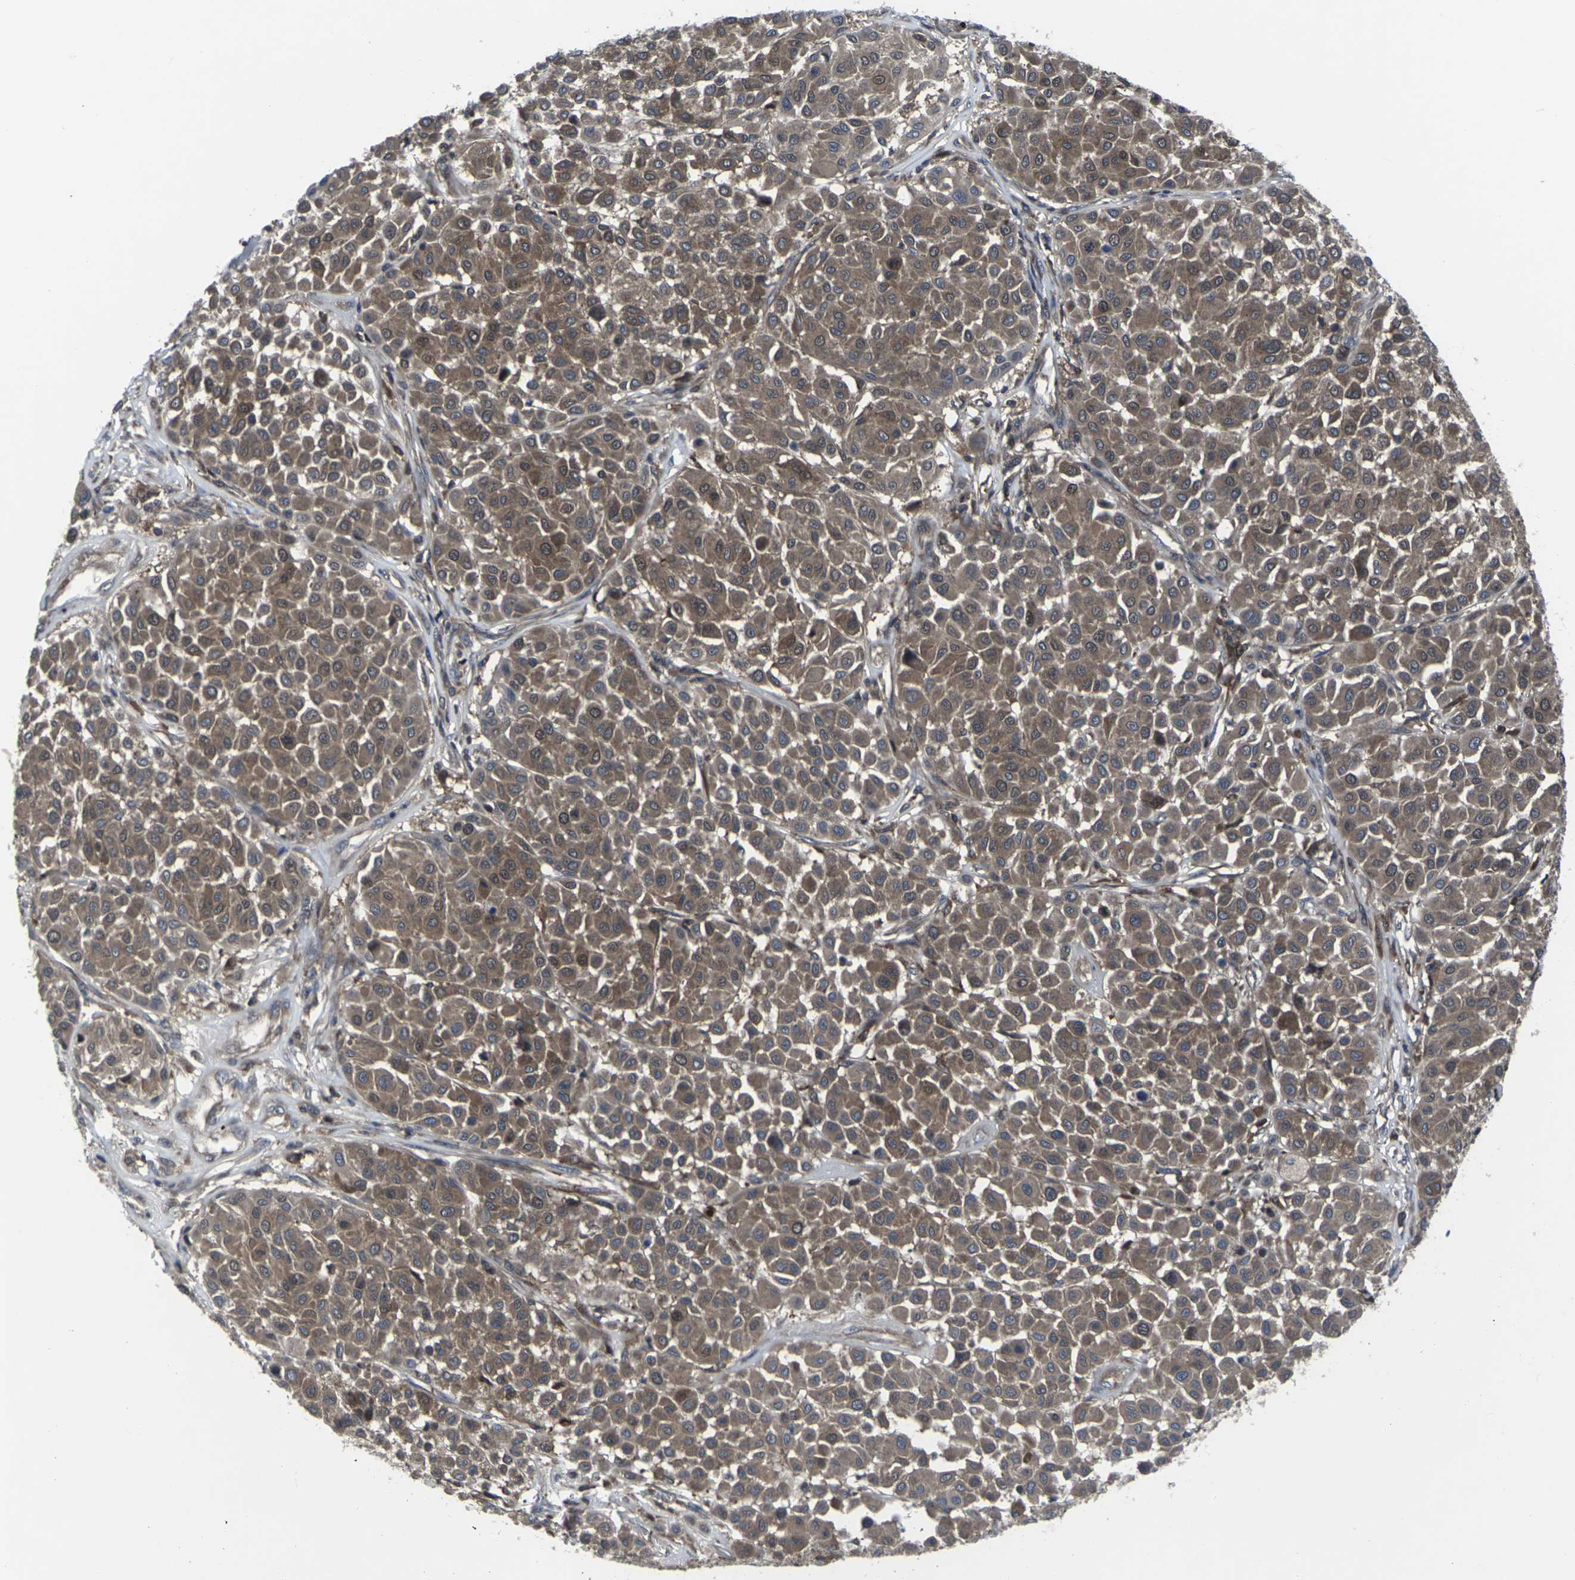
{"staining": {"intensity": "moderate", "quantity": ">75%", "location": "cytoplasmic/membranous"}, "tissue": "melanoma", "cell_type": "Tumor cells", "image_type": "cancer", "snomed": [{"axis": "morphology", "description": "Malignant melanoma, Metastatic site"}, {"axis": "topography", "description": "Soft tissue"}], "caption": "Immunohistochemical staining of human malignant melanoma (metastatic site) demonstrates medium levels of moderate cytoplasmic/membranous expression in about >75% of tumor cells. The staining is performed using DAB (3,3'-diaminobenzidine) brown chromogen to label protein expression. The nuclei are counter-stained blue using hematoxylin.", "gene": "HPRT1", "patient": {"sex": "male", "age": 41}}